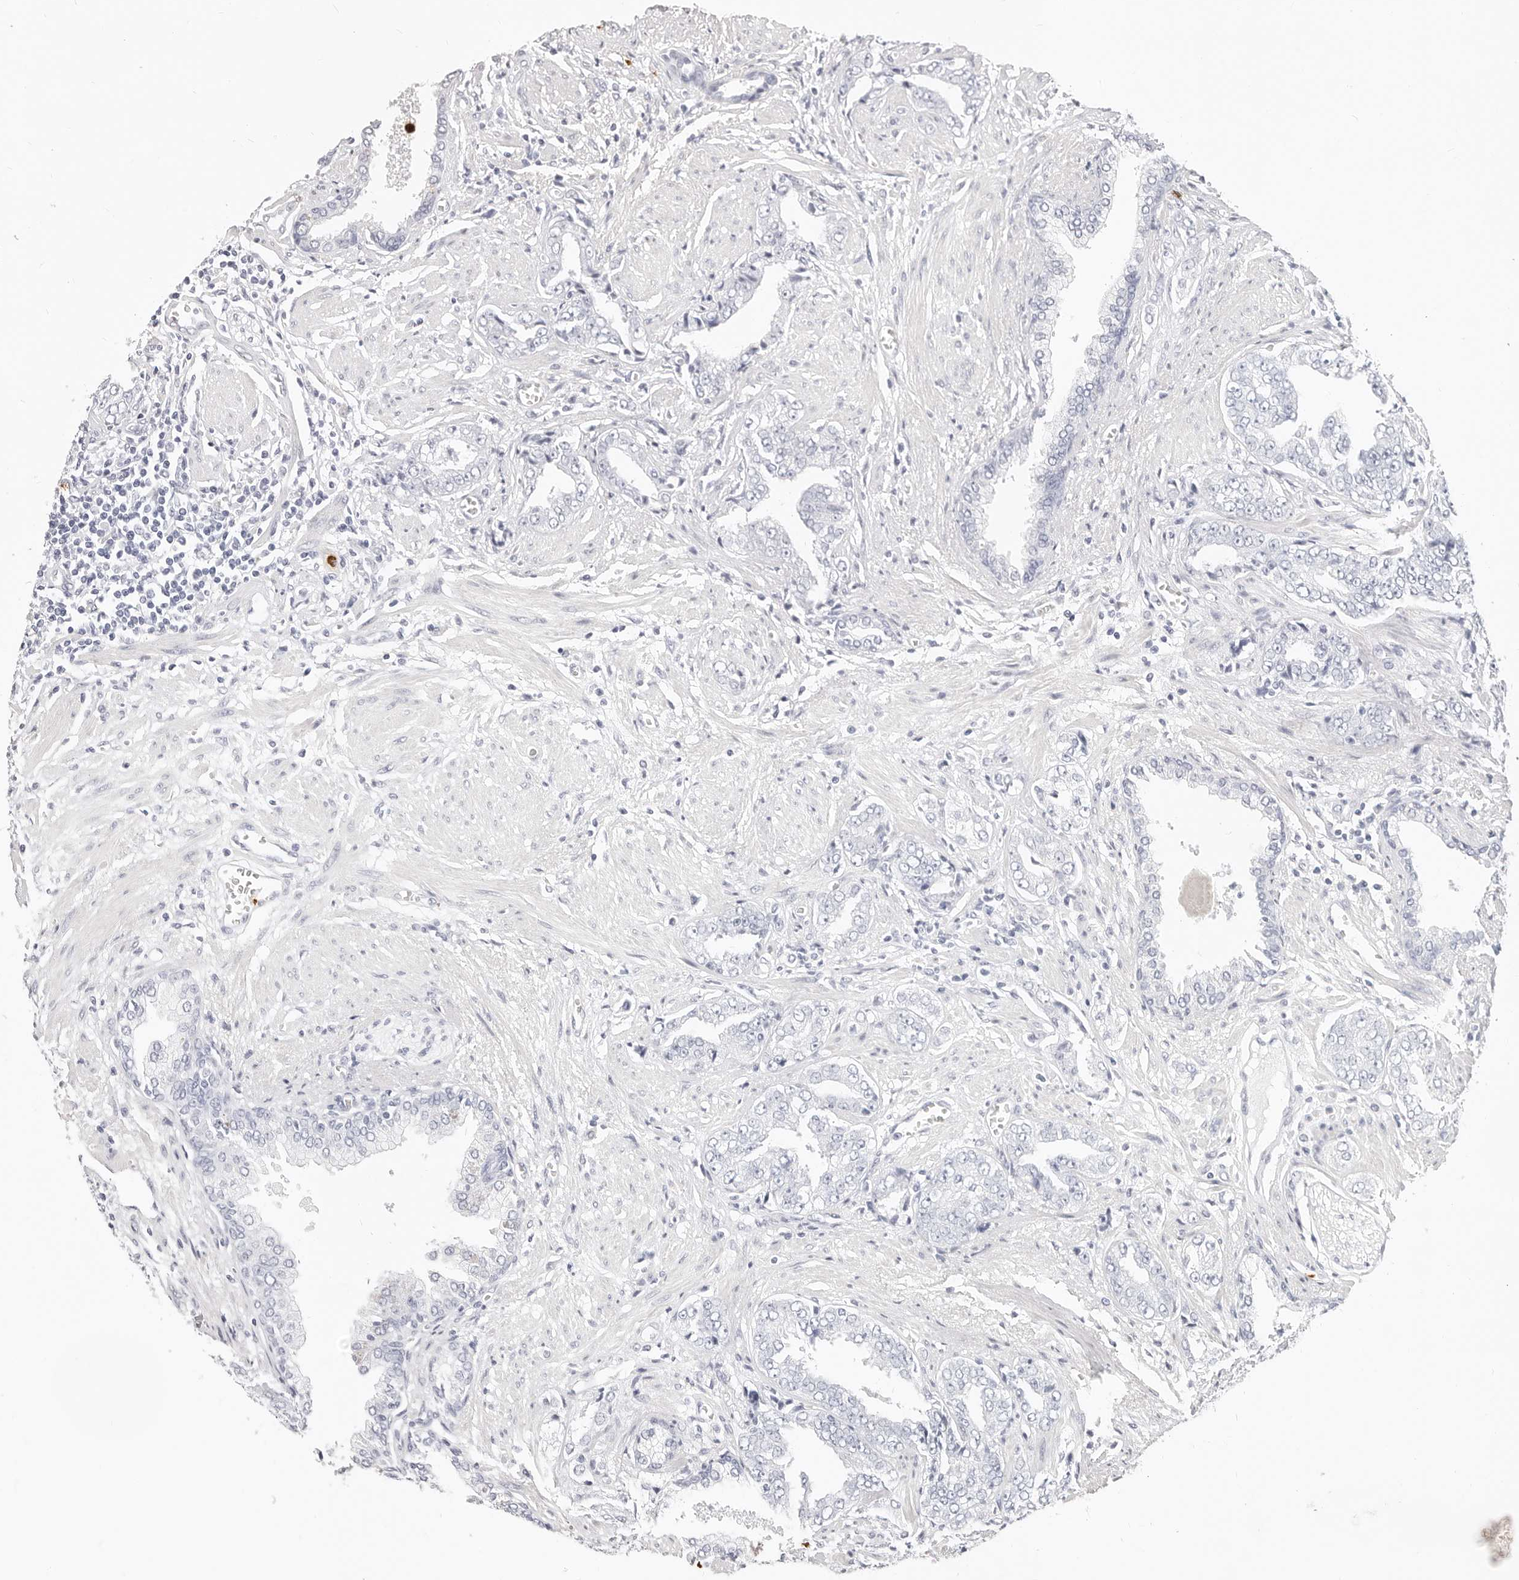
{"staining": {"intensity": "negative", "quantity": "none", "location": "none"}, "tissue": "prostate cancer", "cell_type": "Tumor cells", "image_type": "cancer", "snomed": [{"axis": "morphology", "description": "Adenocarcinoma, High grade"}, {"axis": "topography", "description": "Prostate"}], "caption": "A histopathology image of human prostate adenocarcinoma (high-grade) is negative for staining in tumor cells. (DAB immunohistochemistry visualized using brightfield microscopy, high magnification).", "gene": "CAMP", "patient": {"sex": "male", "age": 71}}